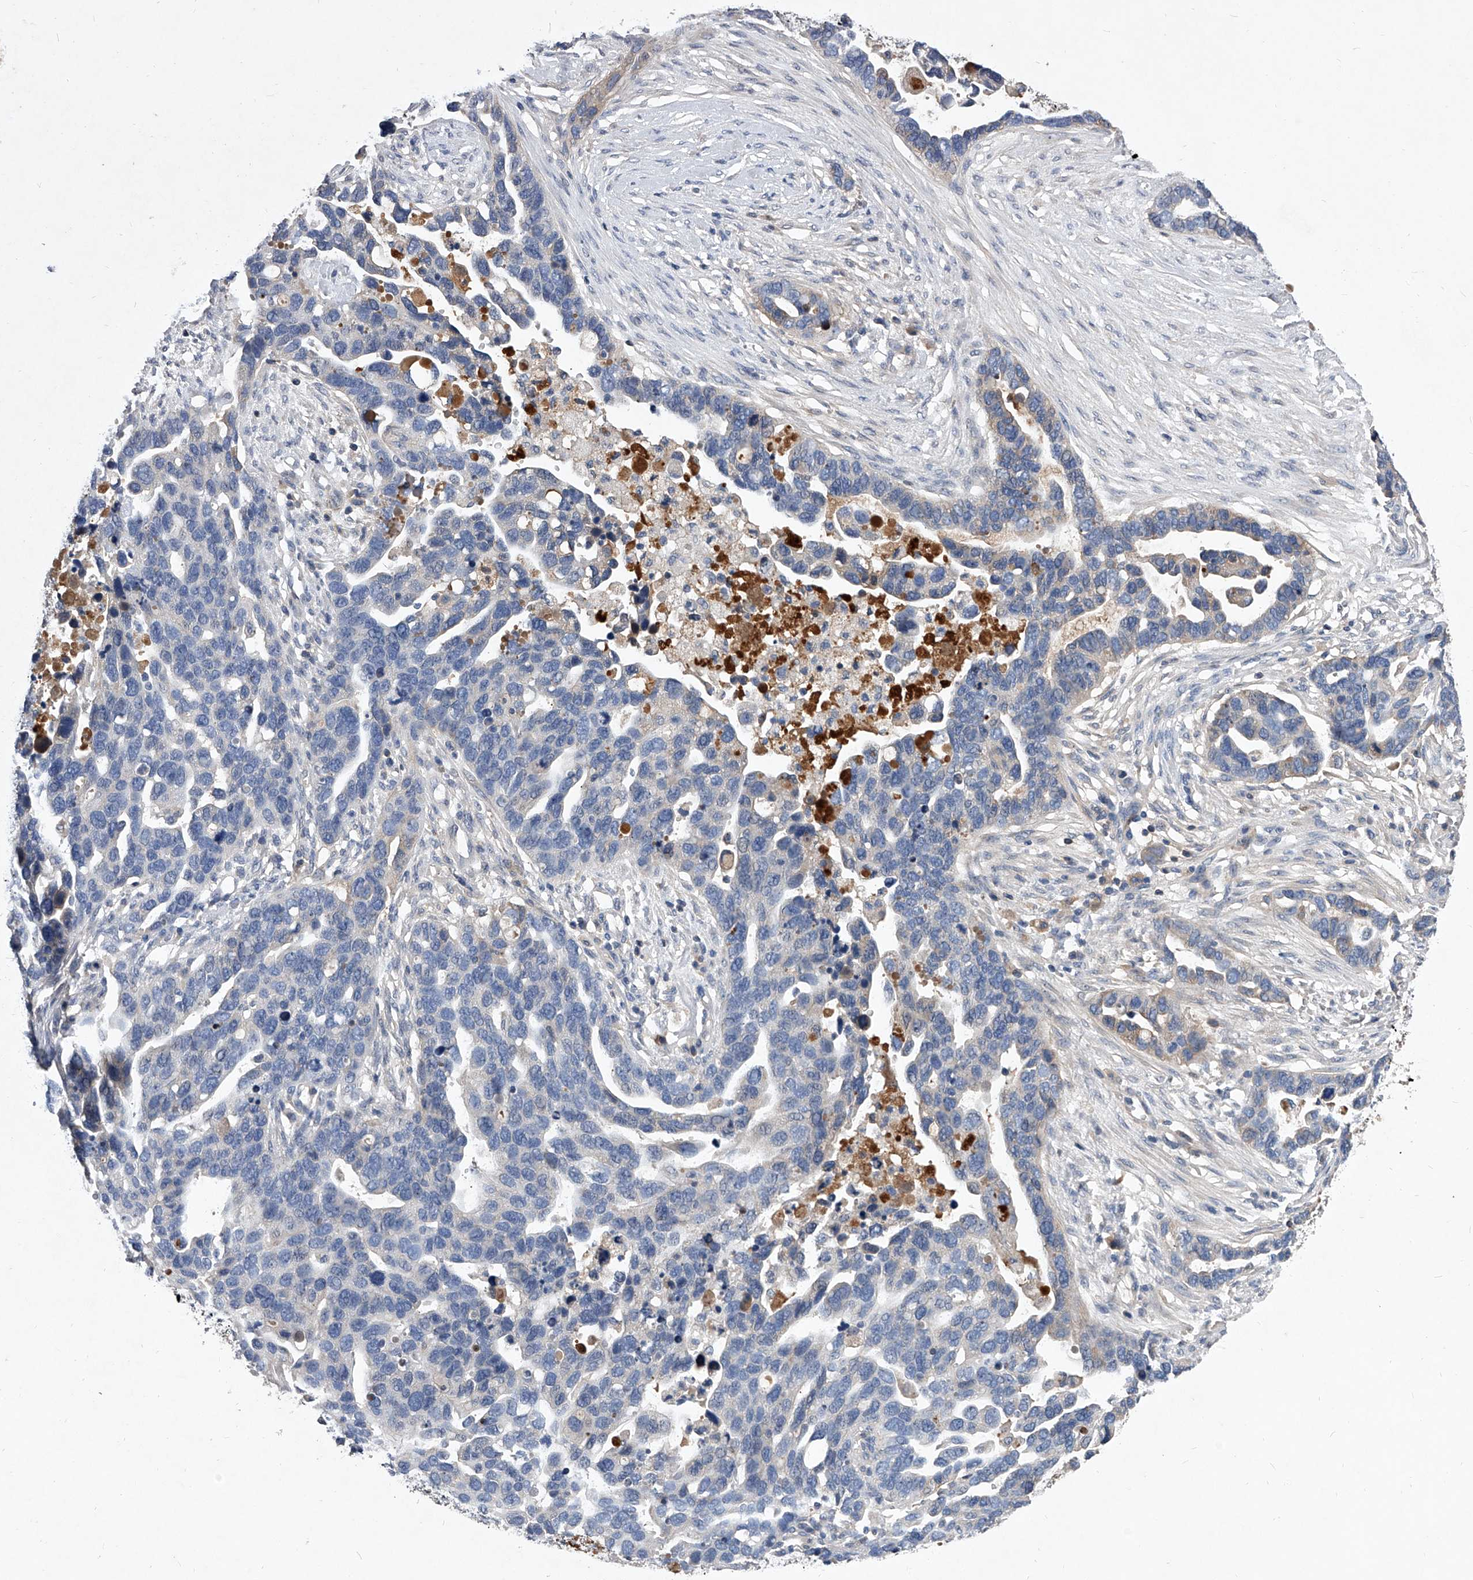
{"staining": {"intensity": "negative", "quantity": "none", "location": "none"}, "tissue": "ovarian cancer", "cell_type": "Tumor cells", "image_type": "cancer", "snomed": [{"axis": "morphology", "description": "Cystadenocarcinoma, serous, NOS"}, {"axis": "topography", "description": "Ovary"}], "caption": "Human serous cystadenocarcinoma (ovarian) stained for a protein using IHC exhibits no positivity in tumor cells.", "gene": "C5", "patient": {"sex": "female", "age": 54}}